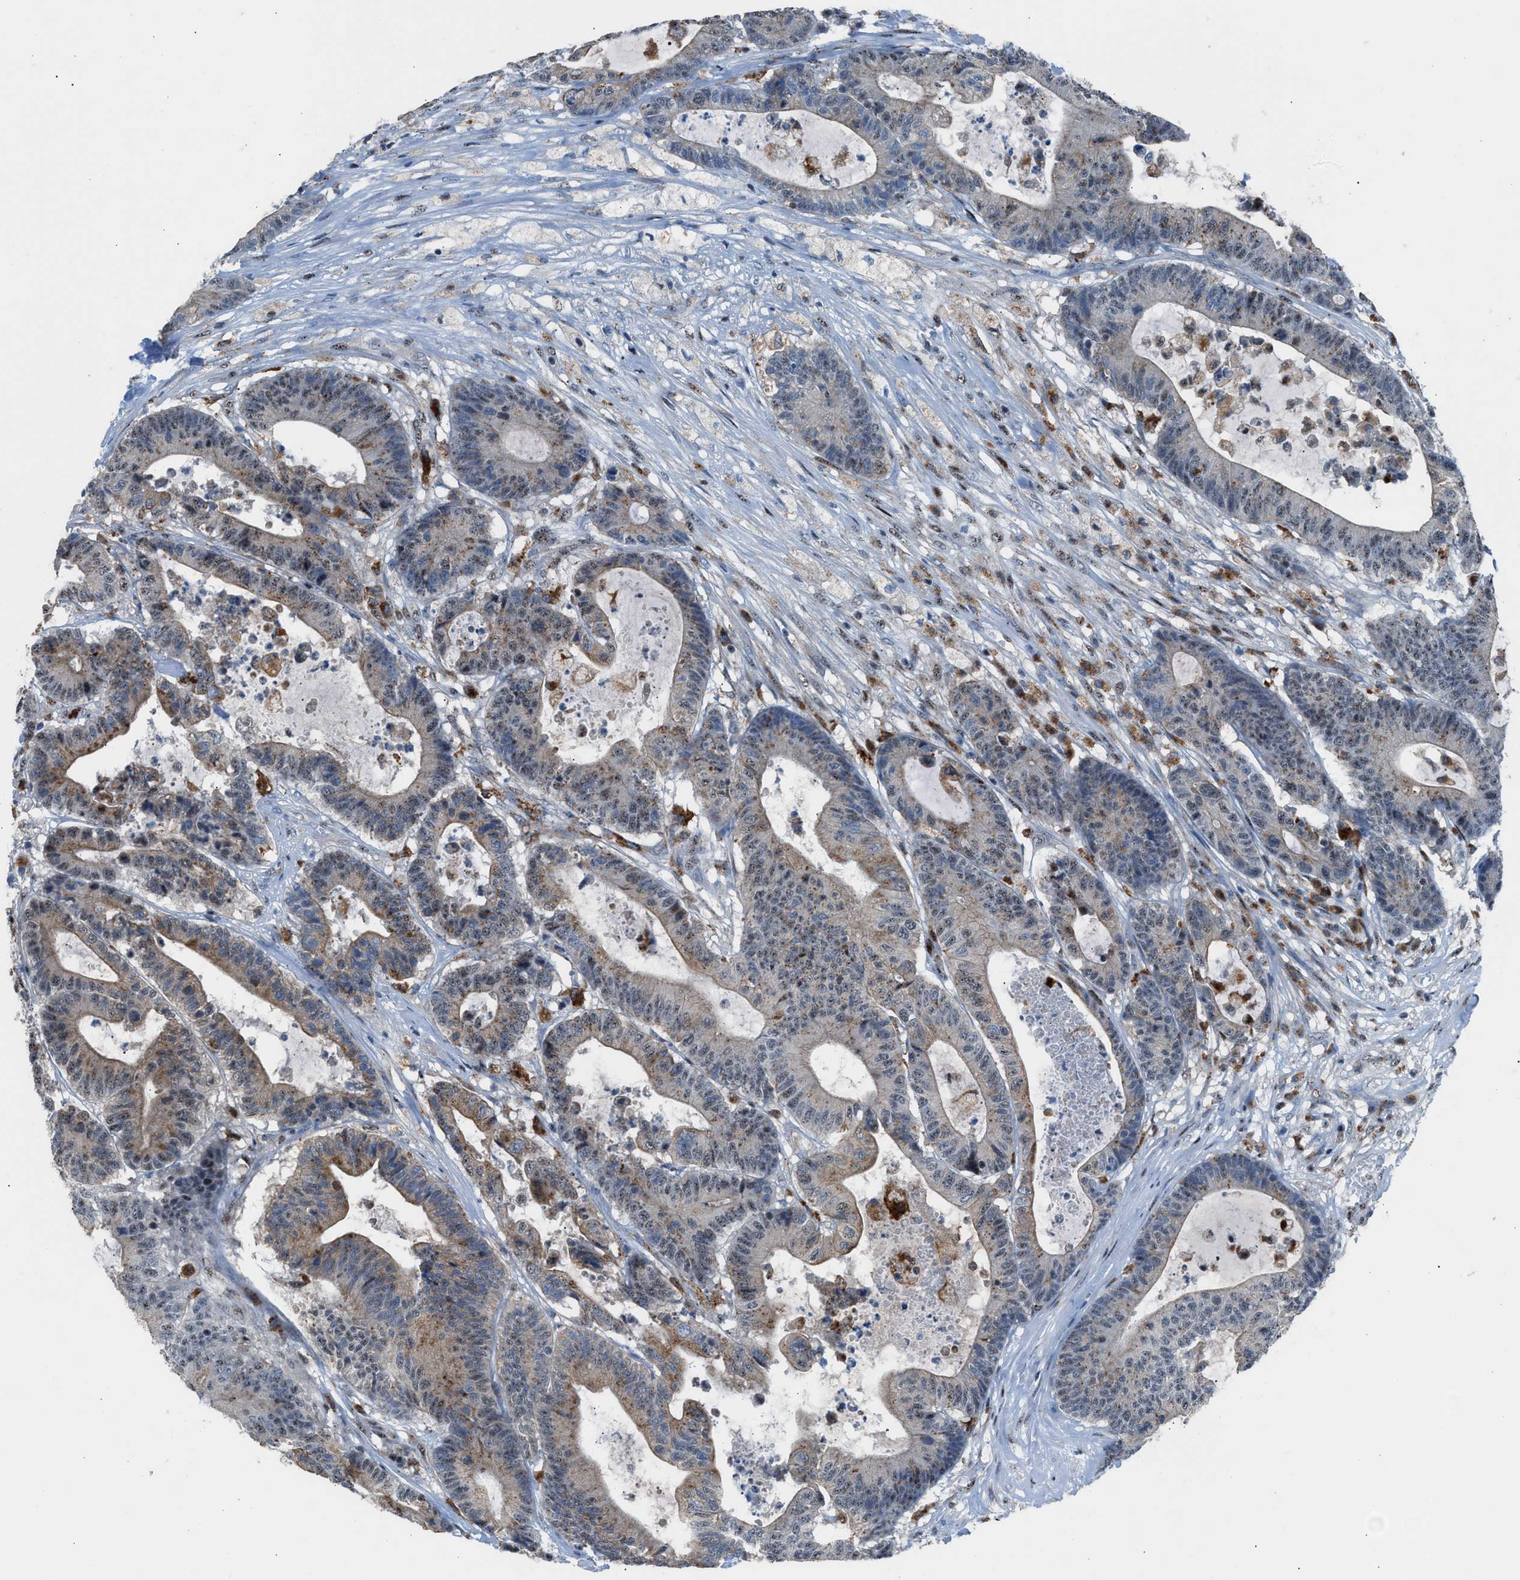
{"staining": {"intensity": "weak", "quantity": "25%-75%", "location": "cytoplasmic/membranous,nuclear"}, "tissue": "colorectal cancer", "cell_type": "Tumor cells", "image_type": "cancer", "snomed": [{"axis": "morphology", "description": "Adenocarcinoma, NOS"}, {"axis": "topography", "description": "Colon"}], "caption": "DAB (3,3'-diaminobenzidine) immunohistochemical staining of human colorectal adenocarcinoma displays weak cytoplasmic/membranous and nuclear protein staining in about 25%-75% of tumor cells.", "gene": "CENPP", "patient": {"sex": "female", "age": 84}}